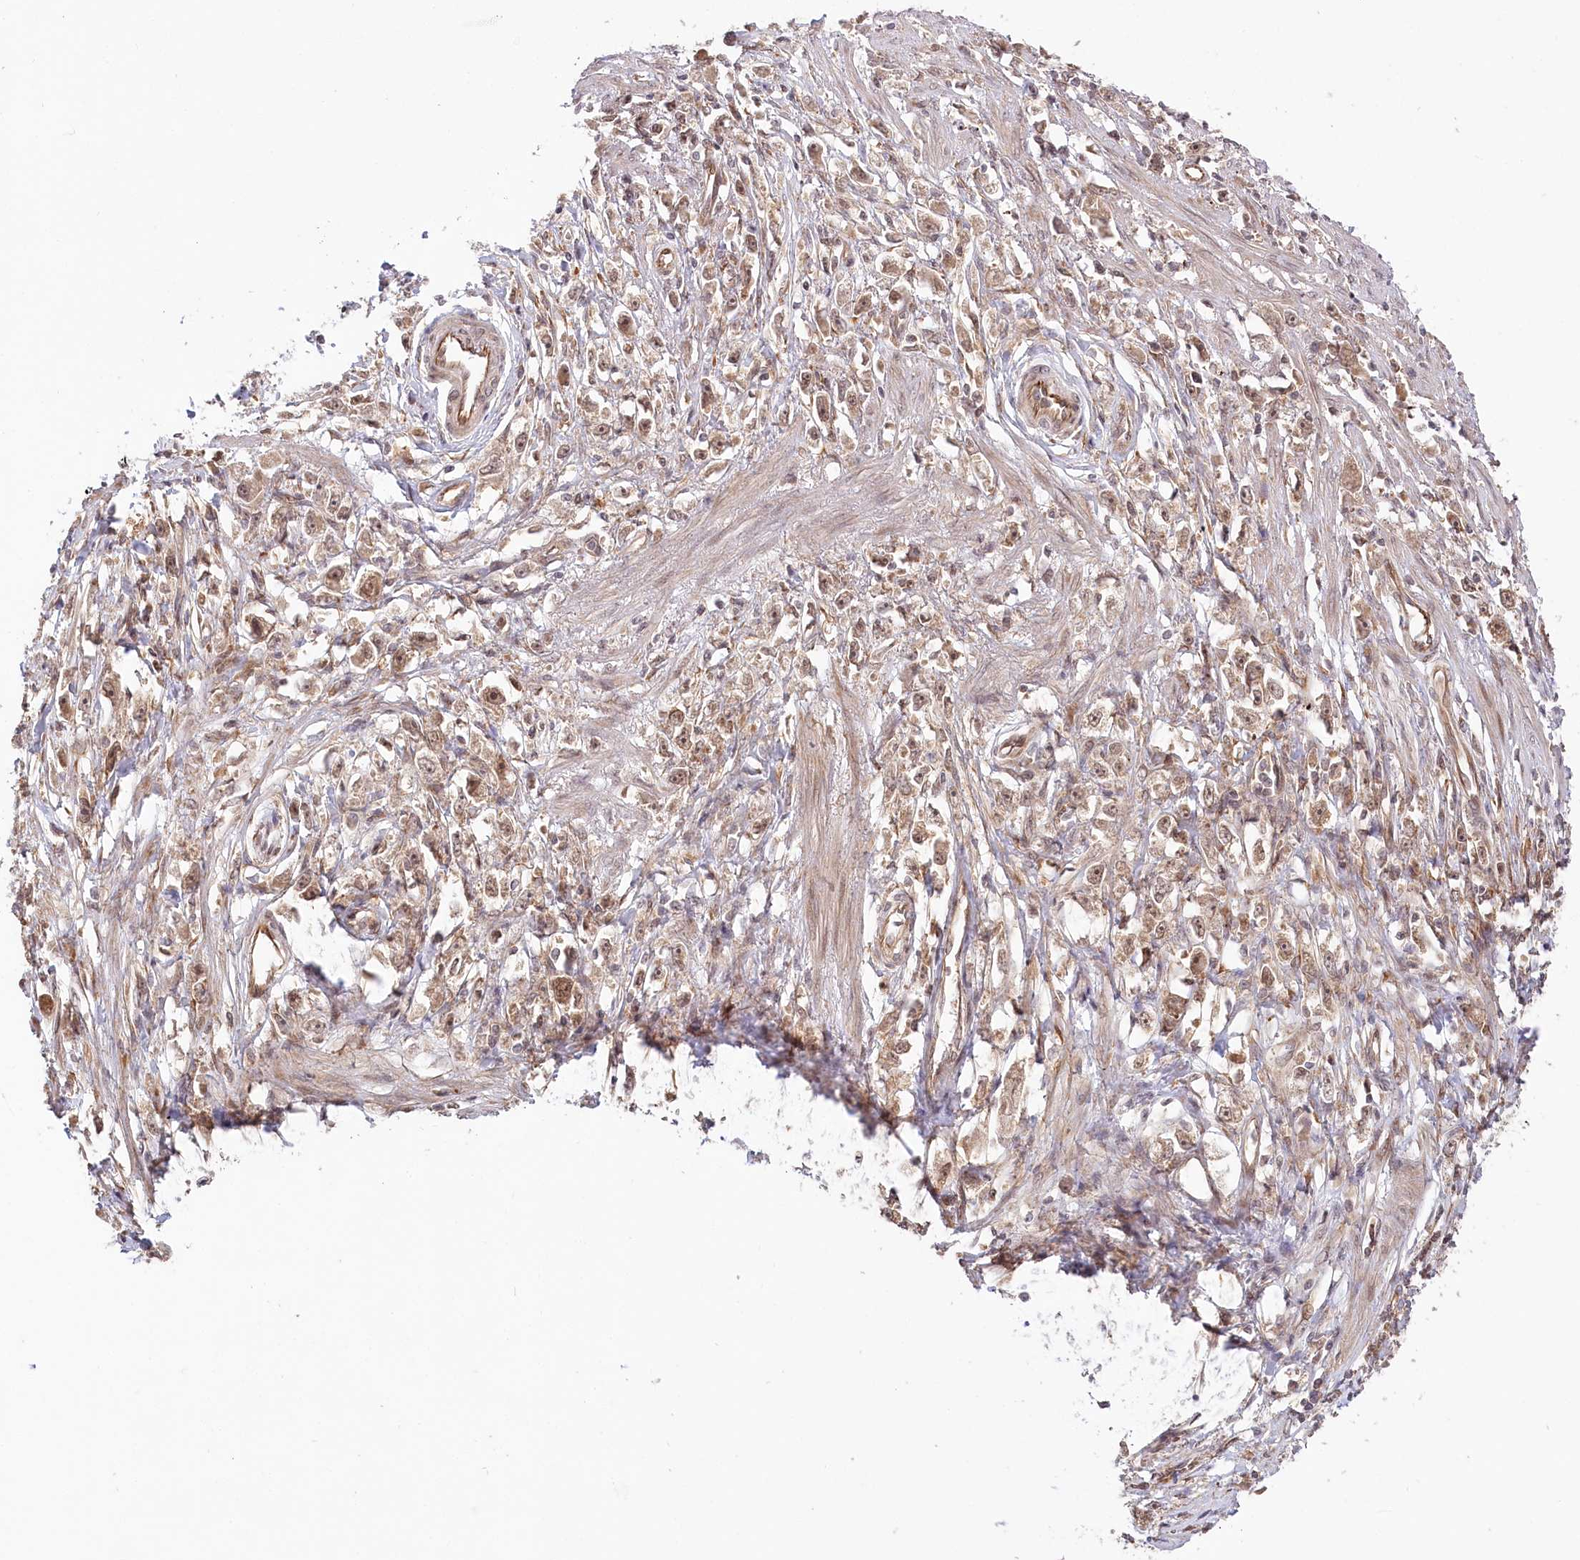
{"staining": {"intensity": "moderate", "quantity": ">75%", "location": "cytoplasmic/membranous,nuclear"}, "tissue": "stomach cancer", "cell_type": "Tumor cells", "image_type": "cancer", "snomed": [{"axis": "morphology", "description": "Adenocarcinoma, NOS"}, {"axis": "topography", "description": "Stomach"}], "caption": "The image shows immunohistochemical staining of stomach cancer. There is moderate cytoplasmic/membranous and nuclear expression is present in approximately >75% of tumor cells.", "gene": "CEP70", "patient": {"sex": "female", "age": 59}}